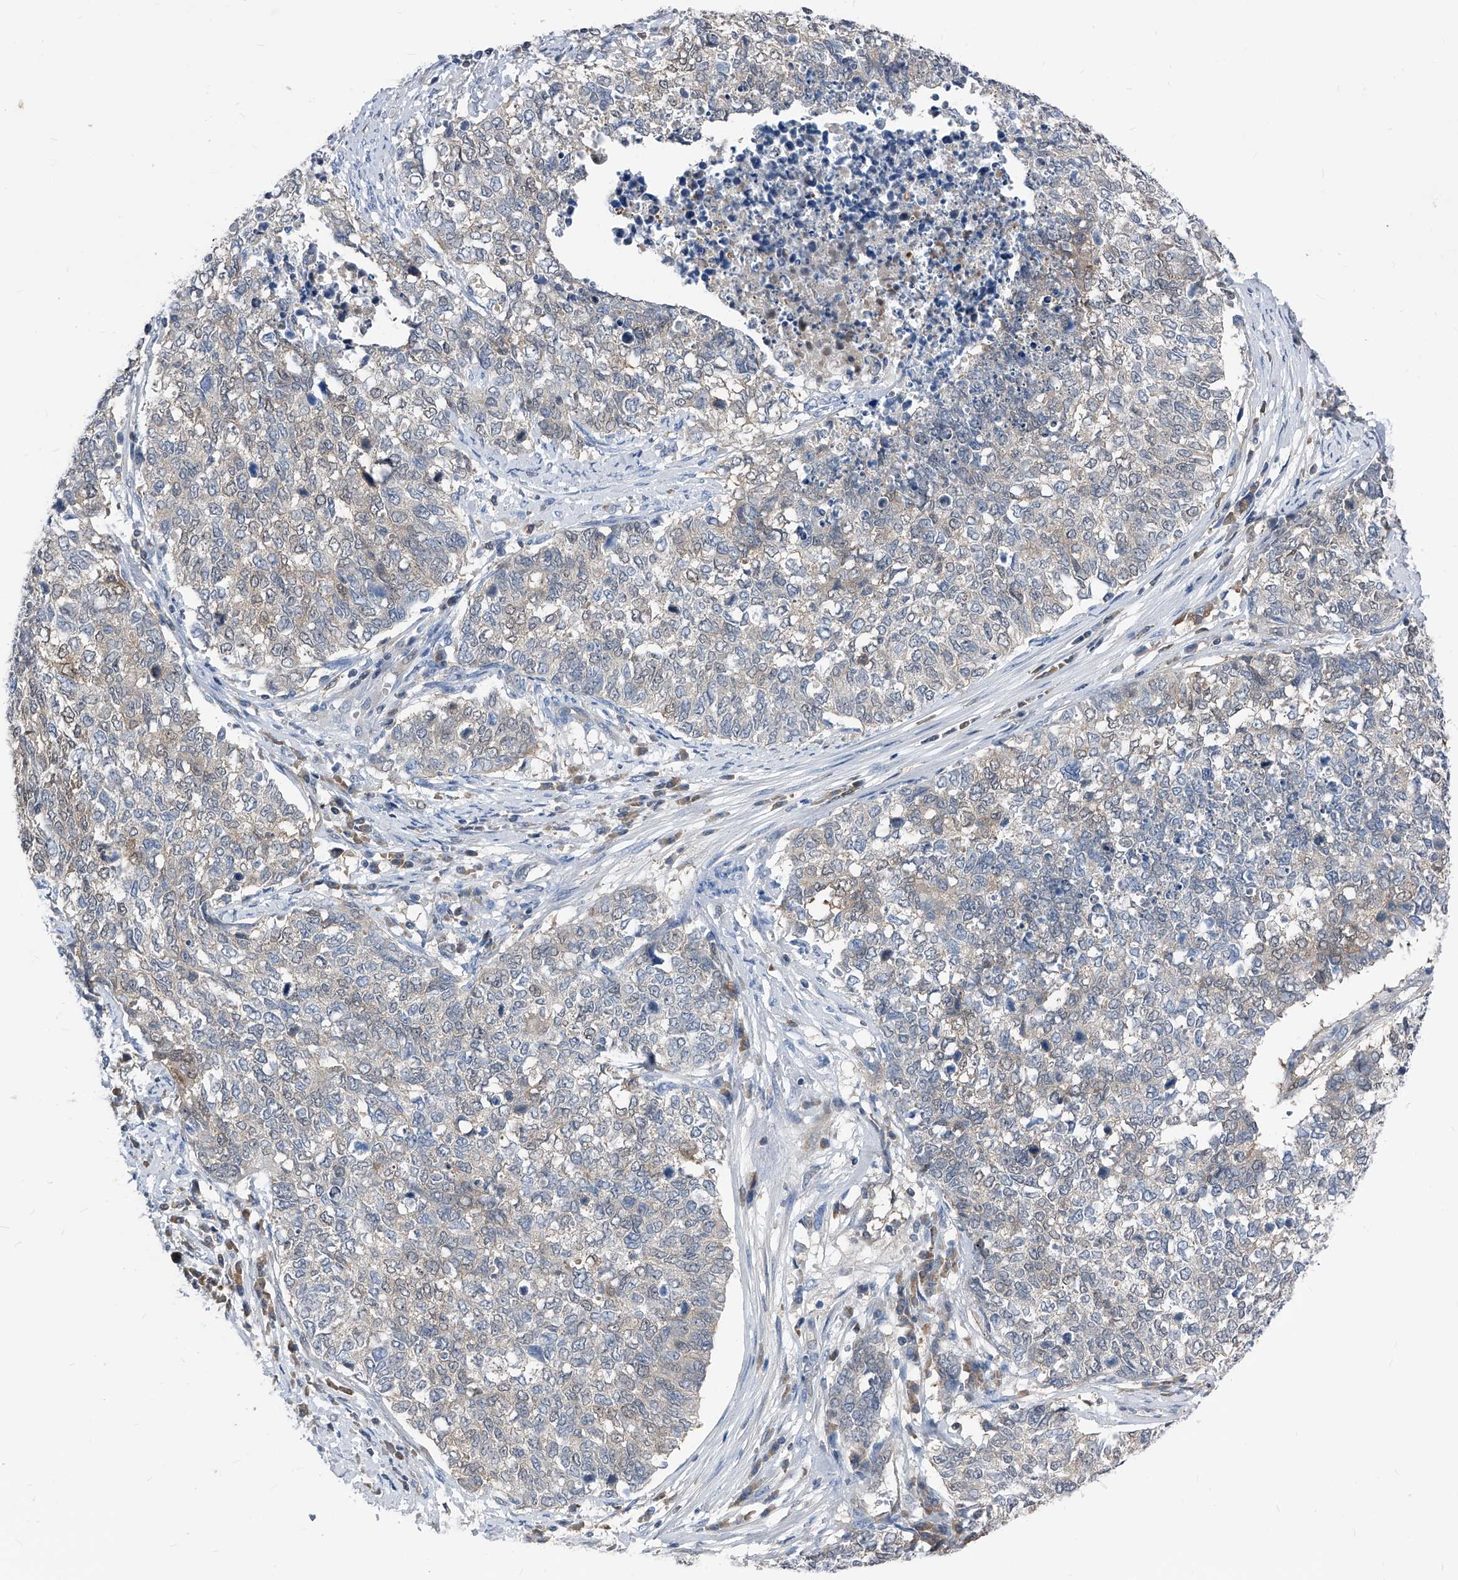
{"staining": {"intensity": "negative", "quantity": "none", "location": "none"}, "tissue": "cervical cancer", "cell_type": "Tumor cells", "image_type": "cancer", "snomed": [{"axis": "morphology", "description": "Squamous cell carcinoma, NOS"}, {"axis": "topography", "description": "Cervix"}], "caption": "Immunohistochemistry of human cervical cancer shows no expression in tumor cells.", "gene": "MAP2K6", "patient": {"sex": "female", "age": 63}}